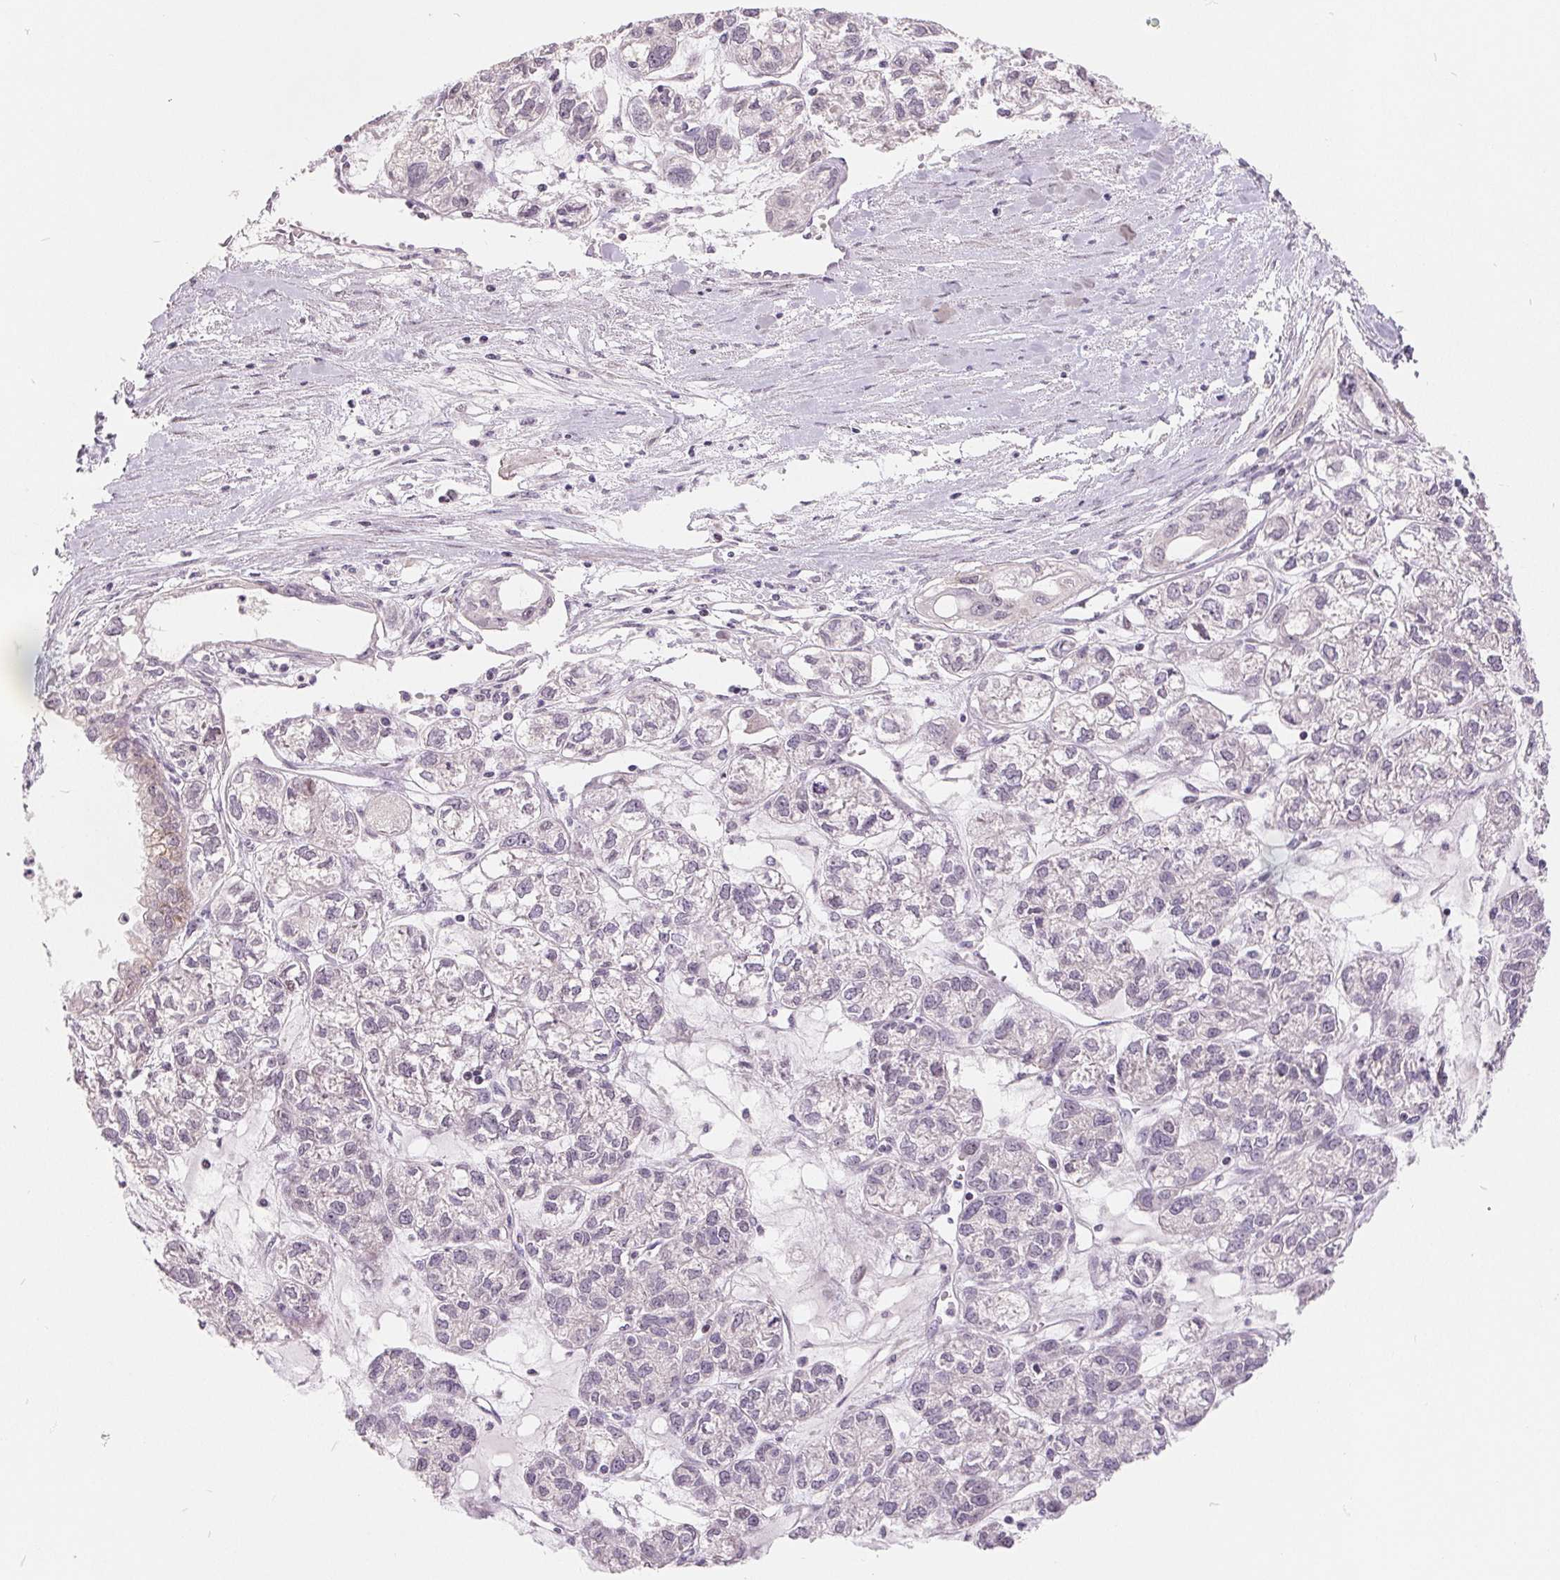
{"staining": {"intensity": "negative", "quantity": "none", "location": "none"}, "tissue": "ovarian cancer", "cell_type": "Tumor cells", "image_type": "cancer", "snomed": [{"axis": "morphology", "description": "Carcinoma, endometroid"}, {"axis": "topography", "description": "Ovary"}], "caption": "Ovarian endometroid carcinoma was stained to show a protein in brown. There is no significant positivity in tumor cells.", "gene": "NRG2", "patient": {"sex": "female", "age": 64}}